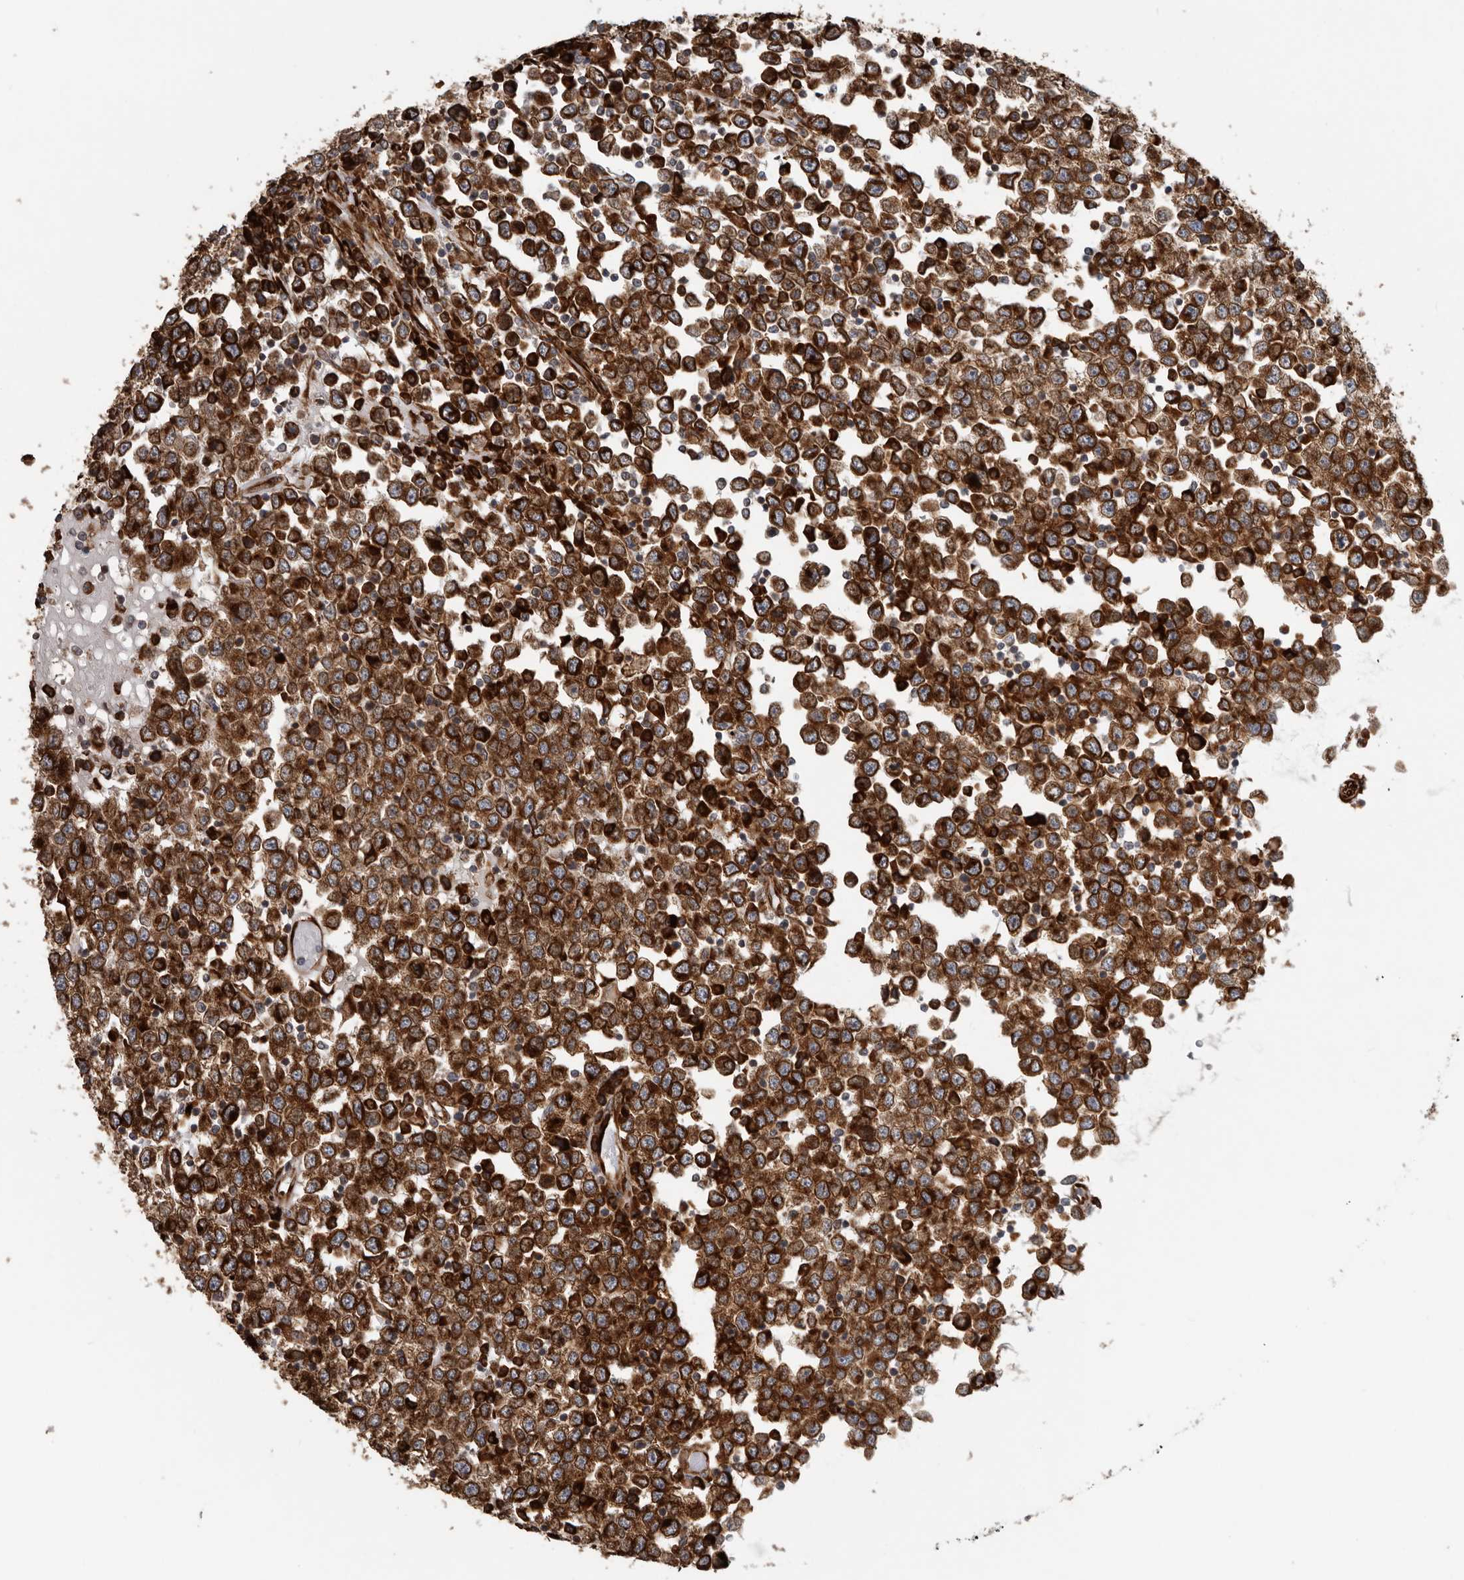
{"staining": {"intensity": "strong", "quantity": ">75%", "location": "cytoplasmic/membranous"}, "tissue": "testis cancer", "cell_type": "Tumor cells", "image_type": "cancer", "snomed": [{"axis": "morphology", "description": "Seminoma, NOS"}, {"axis": "topography", "description": "Testis"}], "caption": "Protein expression by immunohistochemistry (IHC) demonstrates strong cytoplasmic/membranous staining in about >75% of tumor cells in testis cancer. Immunohistochemistry (ihc) stains the protein in brown and the nuclei are stained blue.", "gene": "CEP350", "patient": {"sex": "male", "age": 65}}